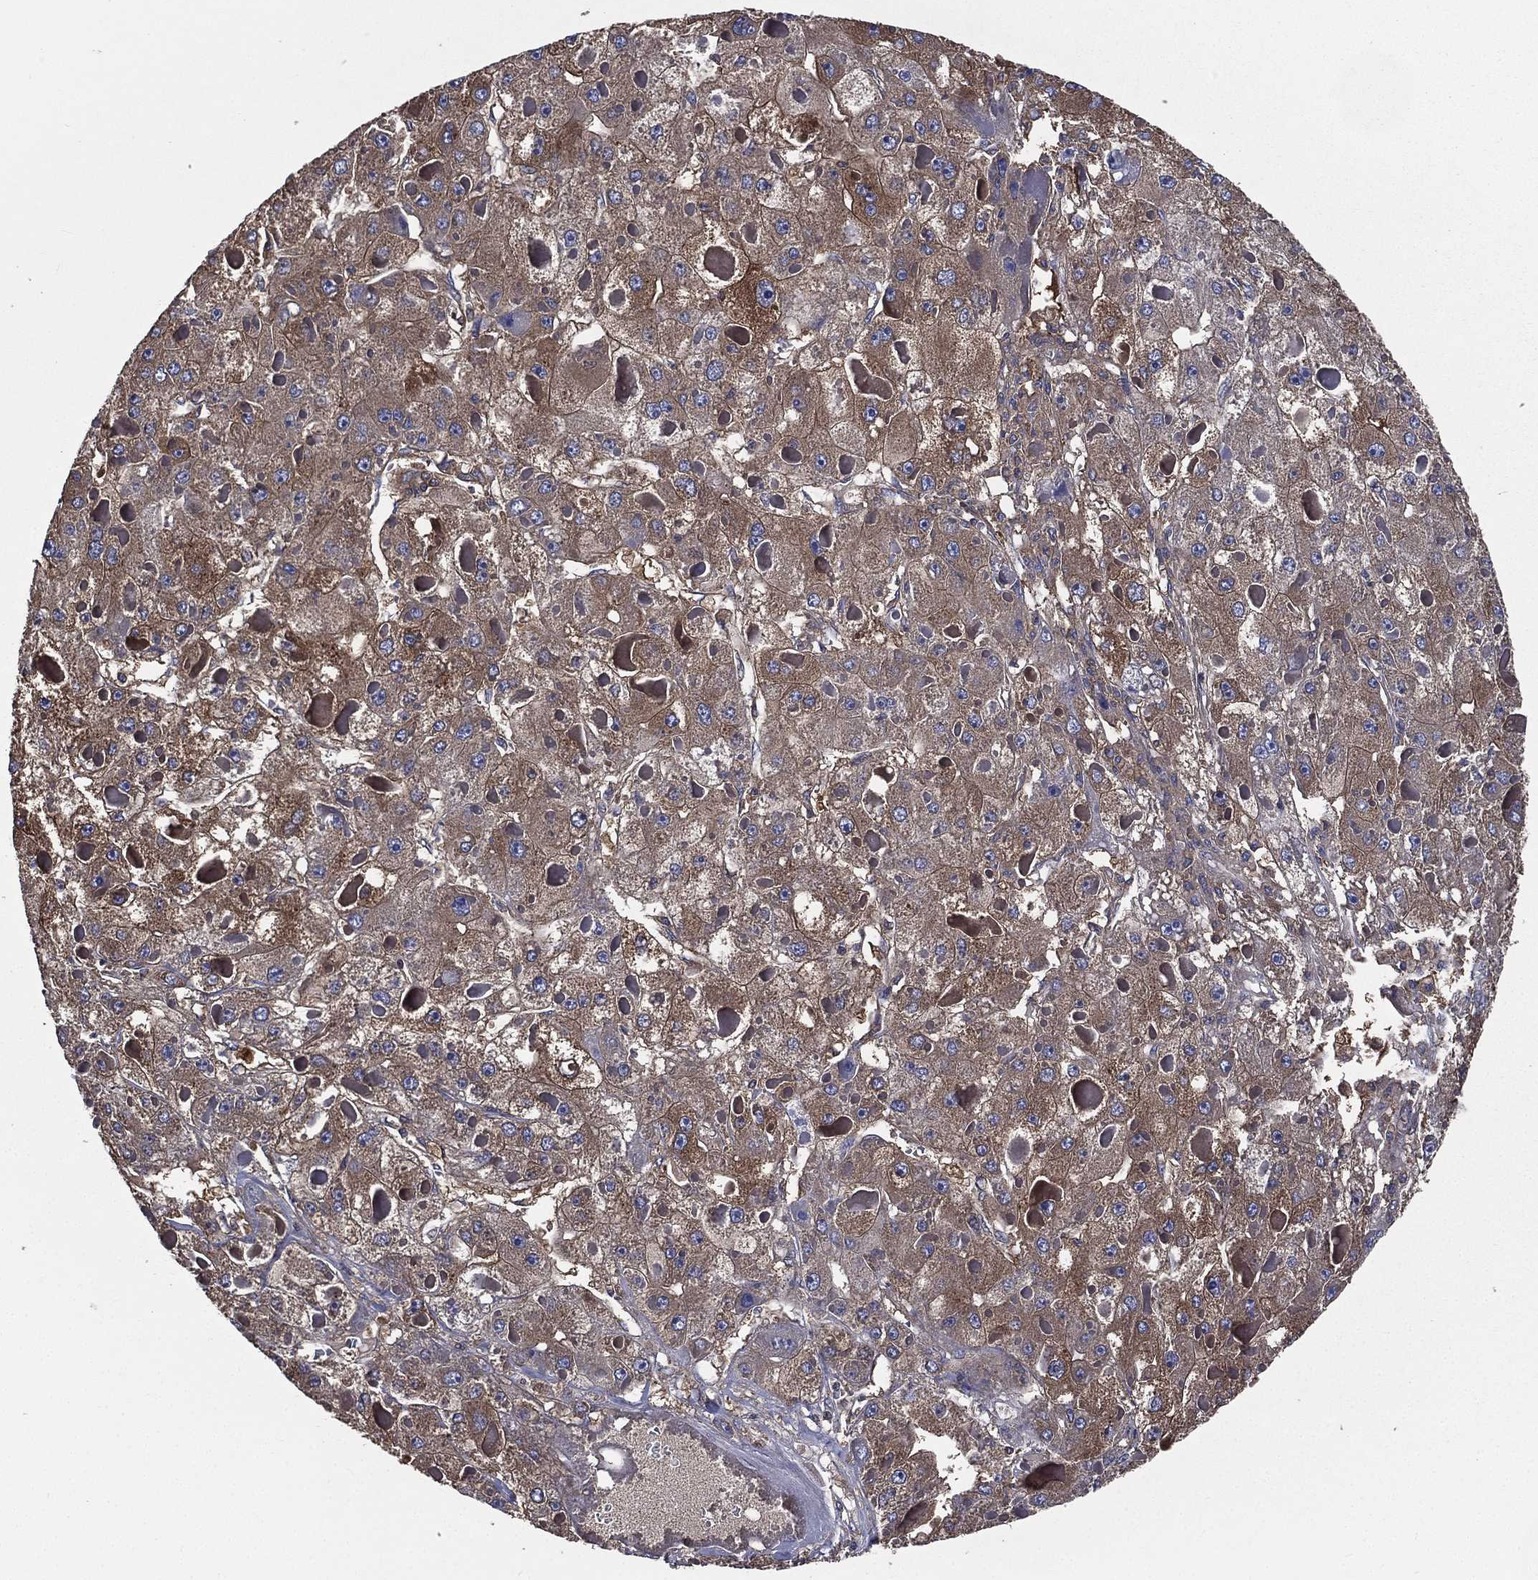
{"staining": {"intensity": "moderate", "quantity": "25%-75%", "location": "cytoplasmic/membranous"}, "tissue": "liver cancer", "cell_type": "Tumor cells", "image_type": "cancer", "snomed": [{"axis": "morphology", "description": "Carcinoma, Hepatocellular, NOS"}, {"axis": "topography", "description": "Liver"}], "caption": "About 25%-75% of tumor cells in human hepatocellular carcinoma (liver) exhibit moderate cytoplasmic/membranous protein positivity as visualized by brown immunohistochemical staining.", "gene": "SARS1", "patient": {"sex": "female", "age": 73}}